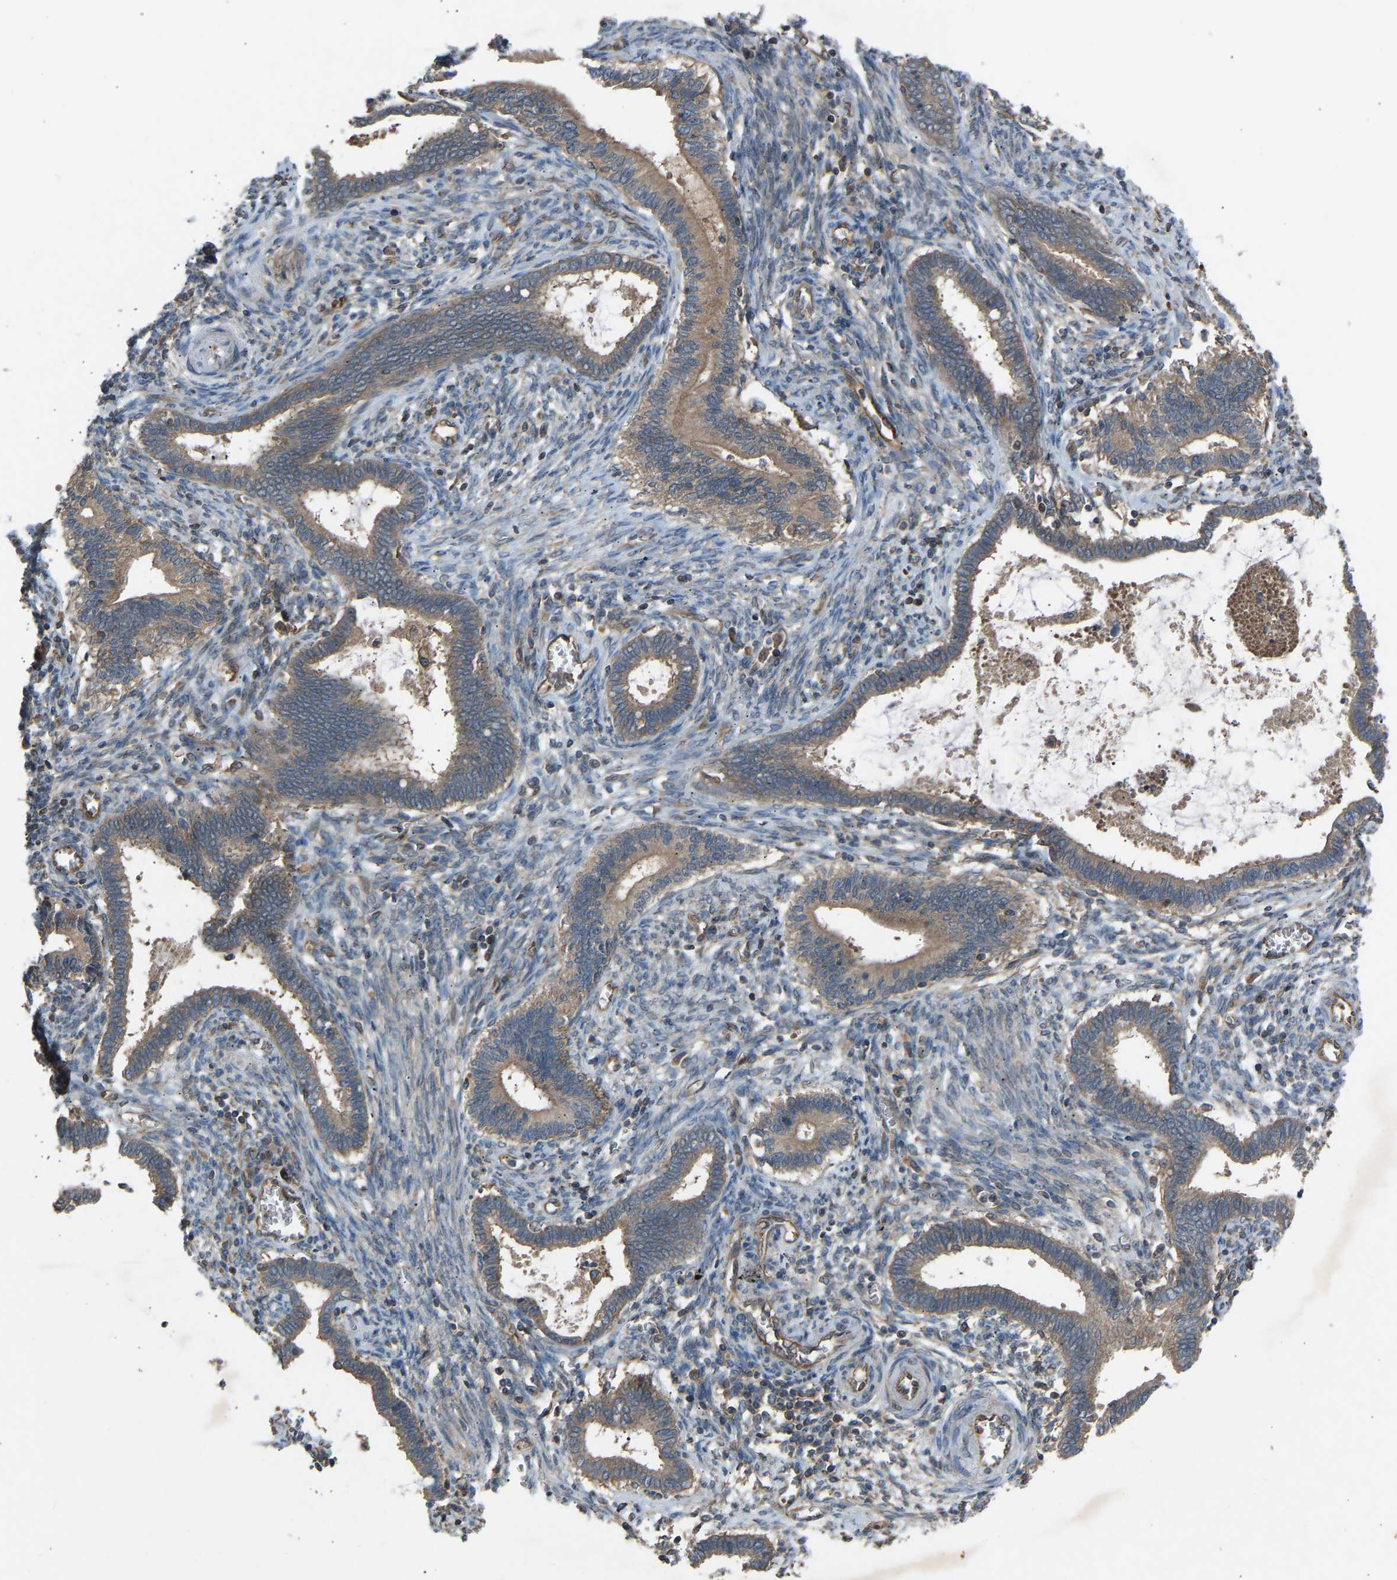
{"staining": {"intensity": "weak", "quantity": "25%-75%", "location": "cytoplasmic/membranous"}, "tissue": "cervical cancer", "cell_type": "Tumor cells", "image_type": "cancer", "snomed": [{"axis": "morphology", "description": "Adenocarcinoma, NOS"}, {"axis": "topography", "description": "Cervix"}], "caption": "Immunohistochemical staining of human cervical cancer (adenocarcinoma) shows low levels of weak cytoplasmic/membranous staining in about 25%-75% of tumor cells.", "gene": "GAS2L1", "patient": {"sex": "female", "age": 44}}